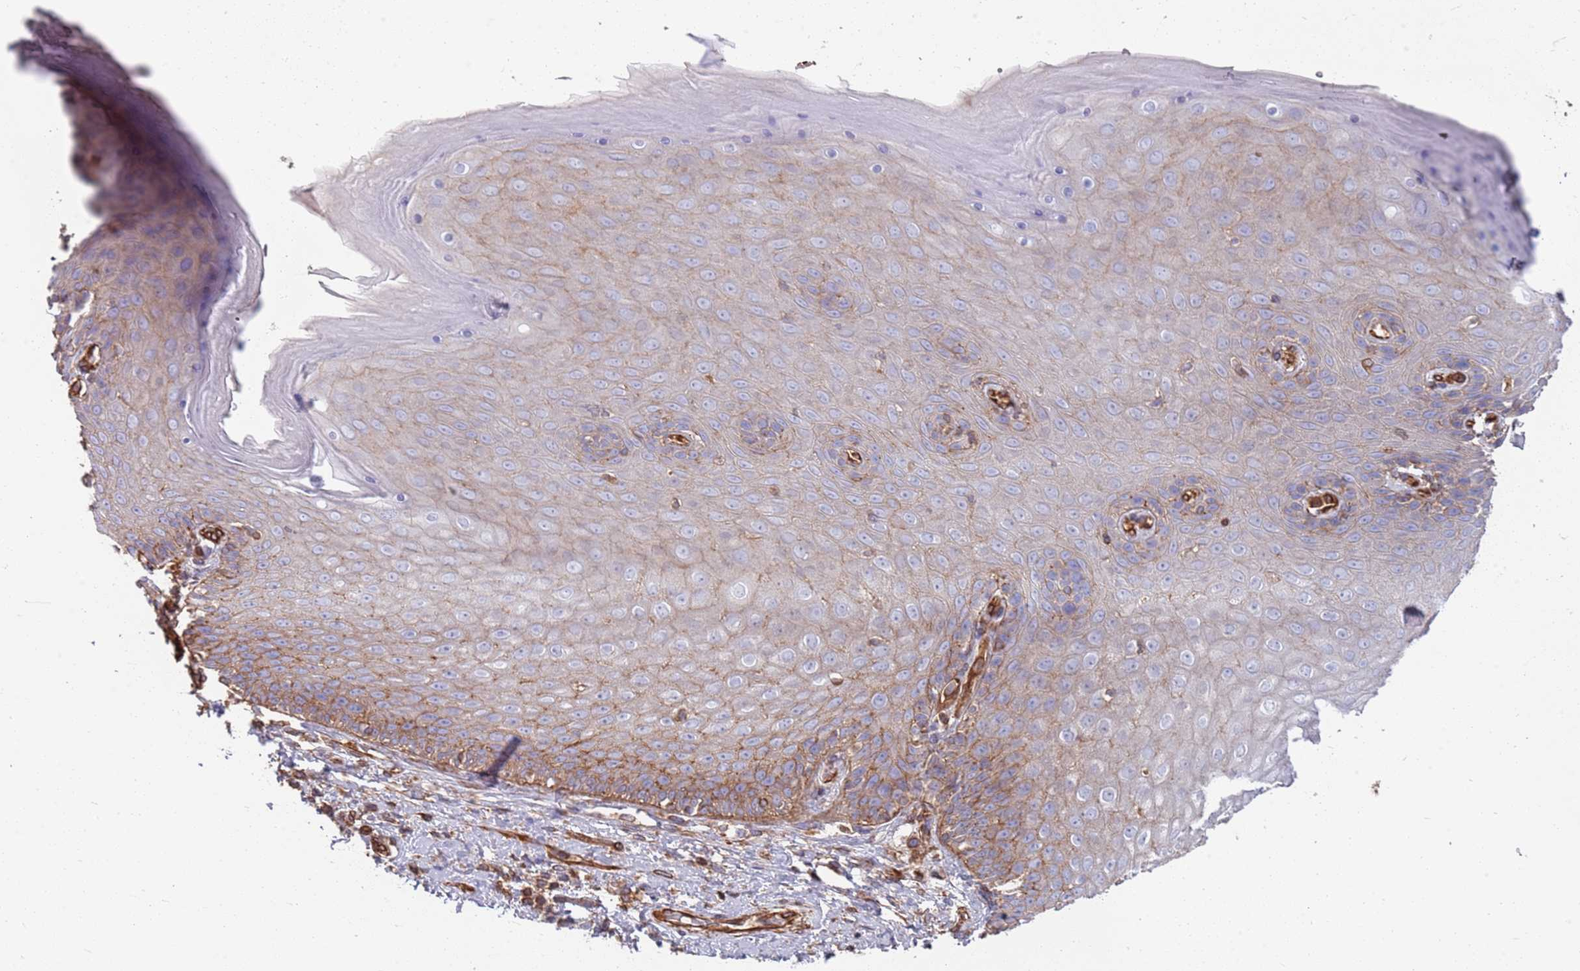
{"staining": {"intensity": "moderate", "quantity": "<25%", "location": "cytoplasmic/membranous"}, "tissue": "skin", "cell_type": "Epidermal cells", "image_type": "normal", "snomed": [{"axis": "morphology", "description": "Normal tissue, NOS"}, {"axis": "topography", "description": "Anal"}, {"axis": "topography", "description": "Peripheral nerve tissue"}], "caption": "Brown immunohistochemical staining in normal human skin displays moderate cytoplasmic/membranous expression in approximately <25% of epidermal cells.", "gene": "JAKMIP2", "patient": {"sex": "male", "age": 53}}